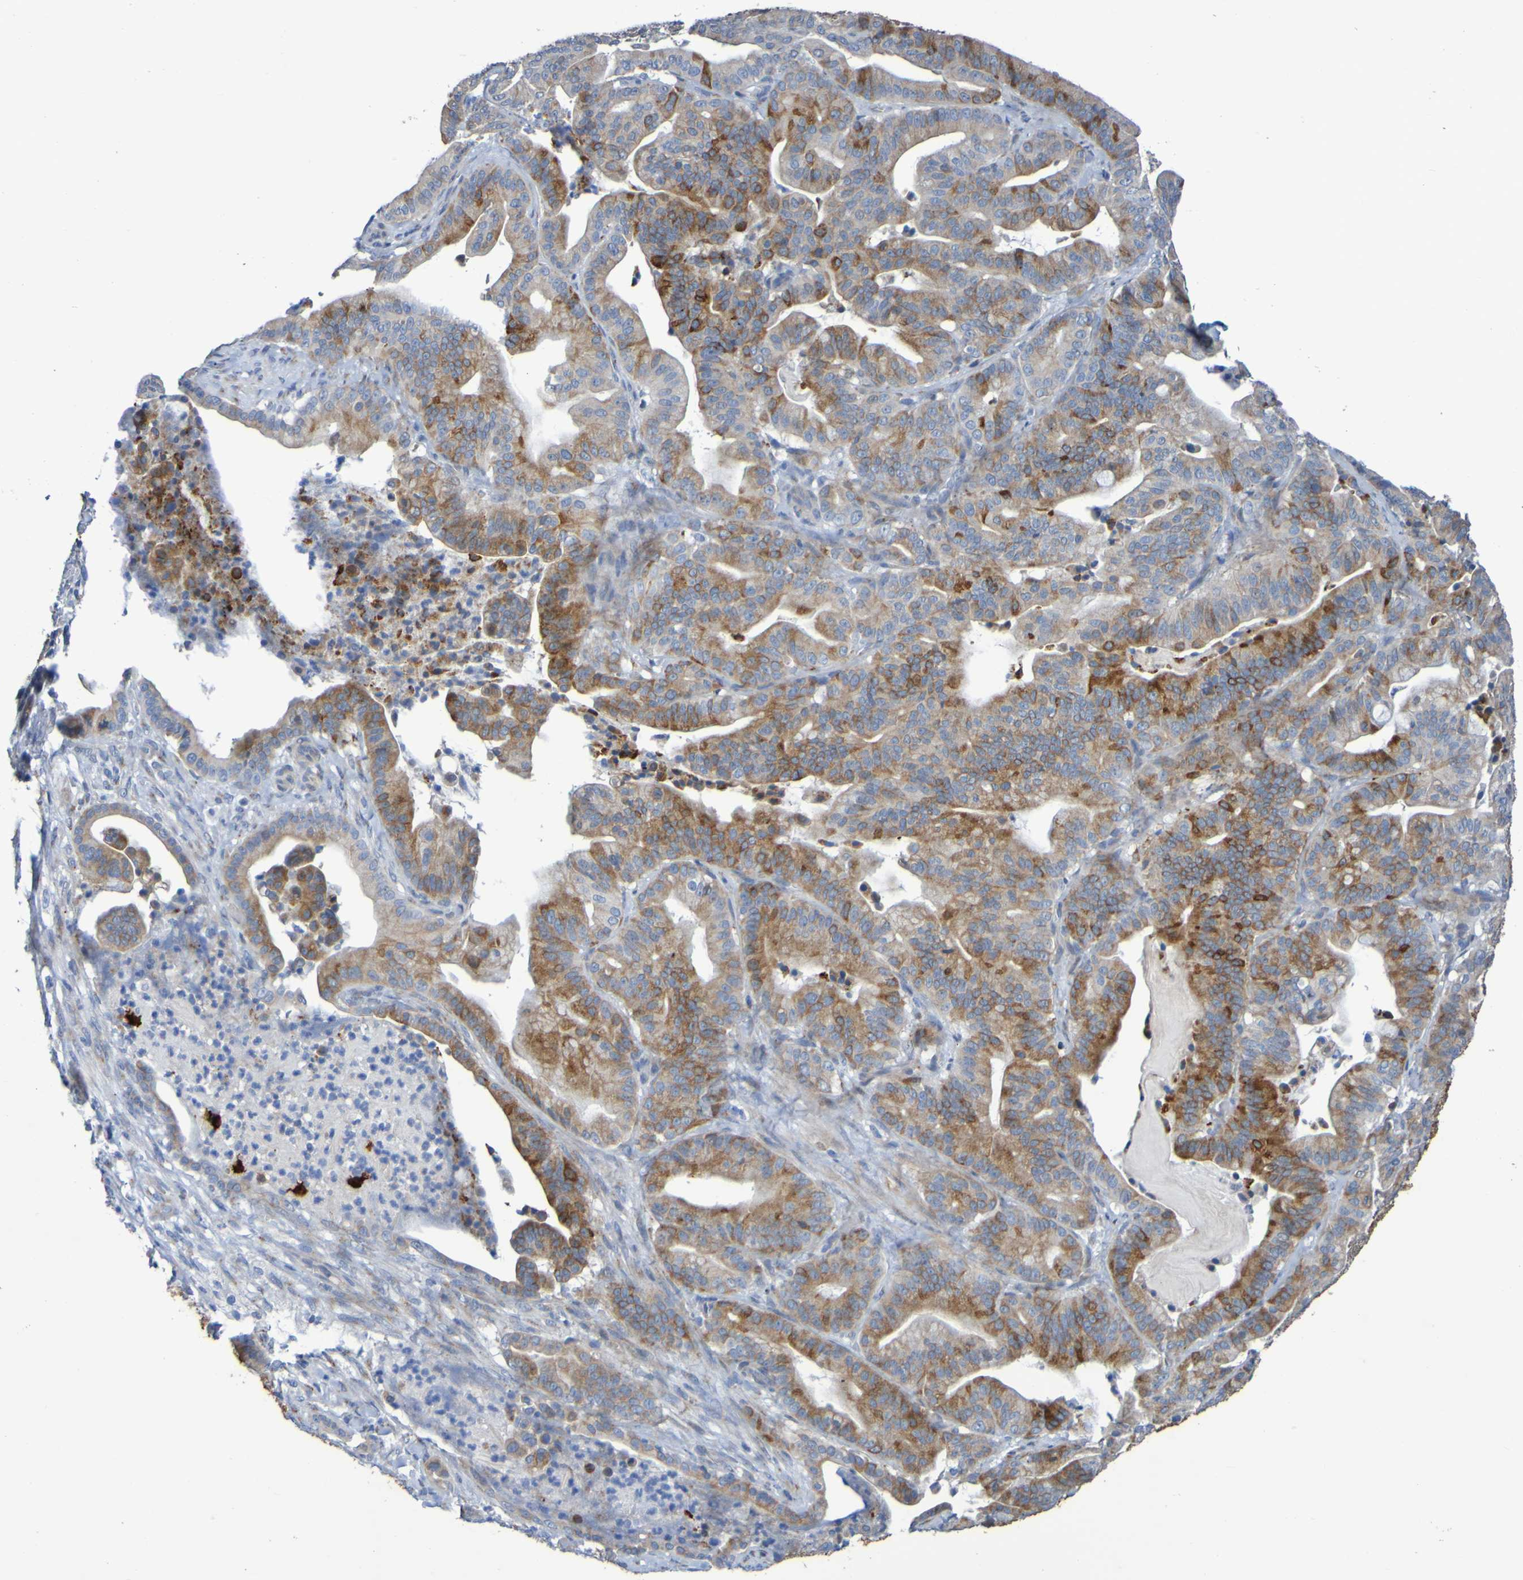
{"staining": {"intensity": "moderate", "quantity": ">75%", "location": "cytoplasmic/membranous"}, "tissue": "pancreatic cancer", "cell_type": "Tumor cells", "image_type": "cancer", "snomed": [{"axis": "morphology", "description": "Adenocarcinoma, NOS"}, {"axis": "topography", "description": "Pancreas"}], "caption": "Protein expression analysis of human pancreatic cancer reveals moderate cytoplasmic/membranous positivity in about >75% of tumor cells. (DAB (3,3'-diaminobenzidine) = brown stain, brightfield microscopy at high magnification).", "gene": "C11orf24", "patient": {"sex": "male", "age": 63}}